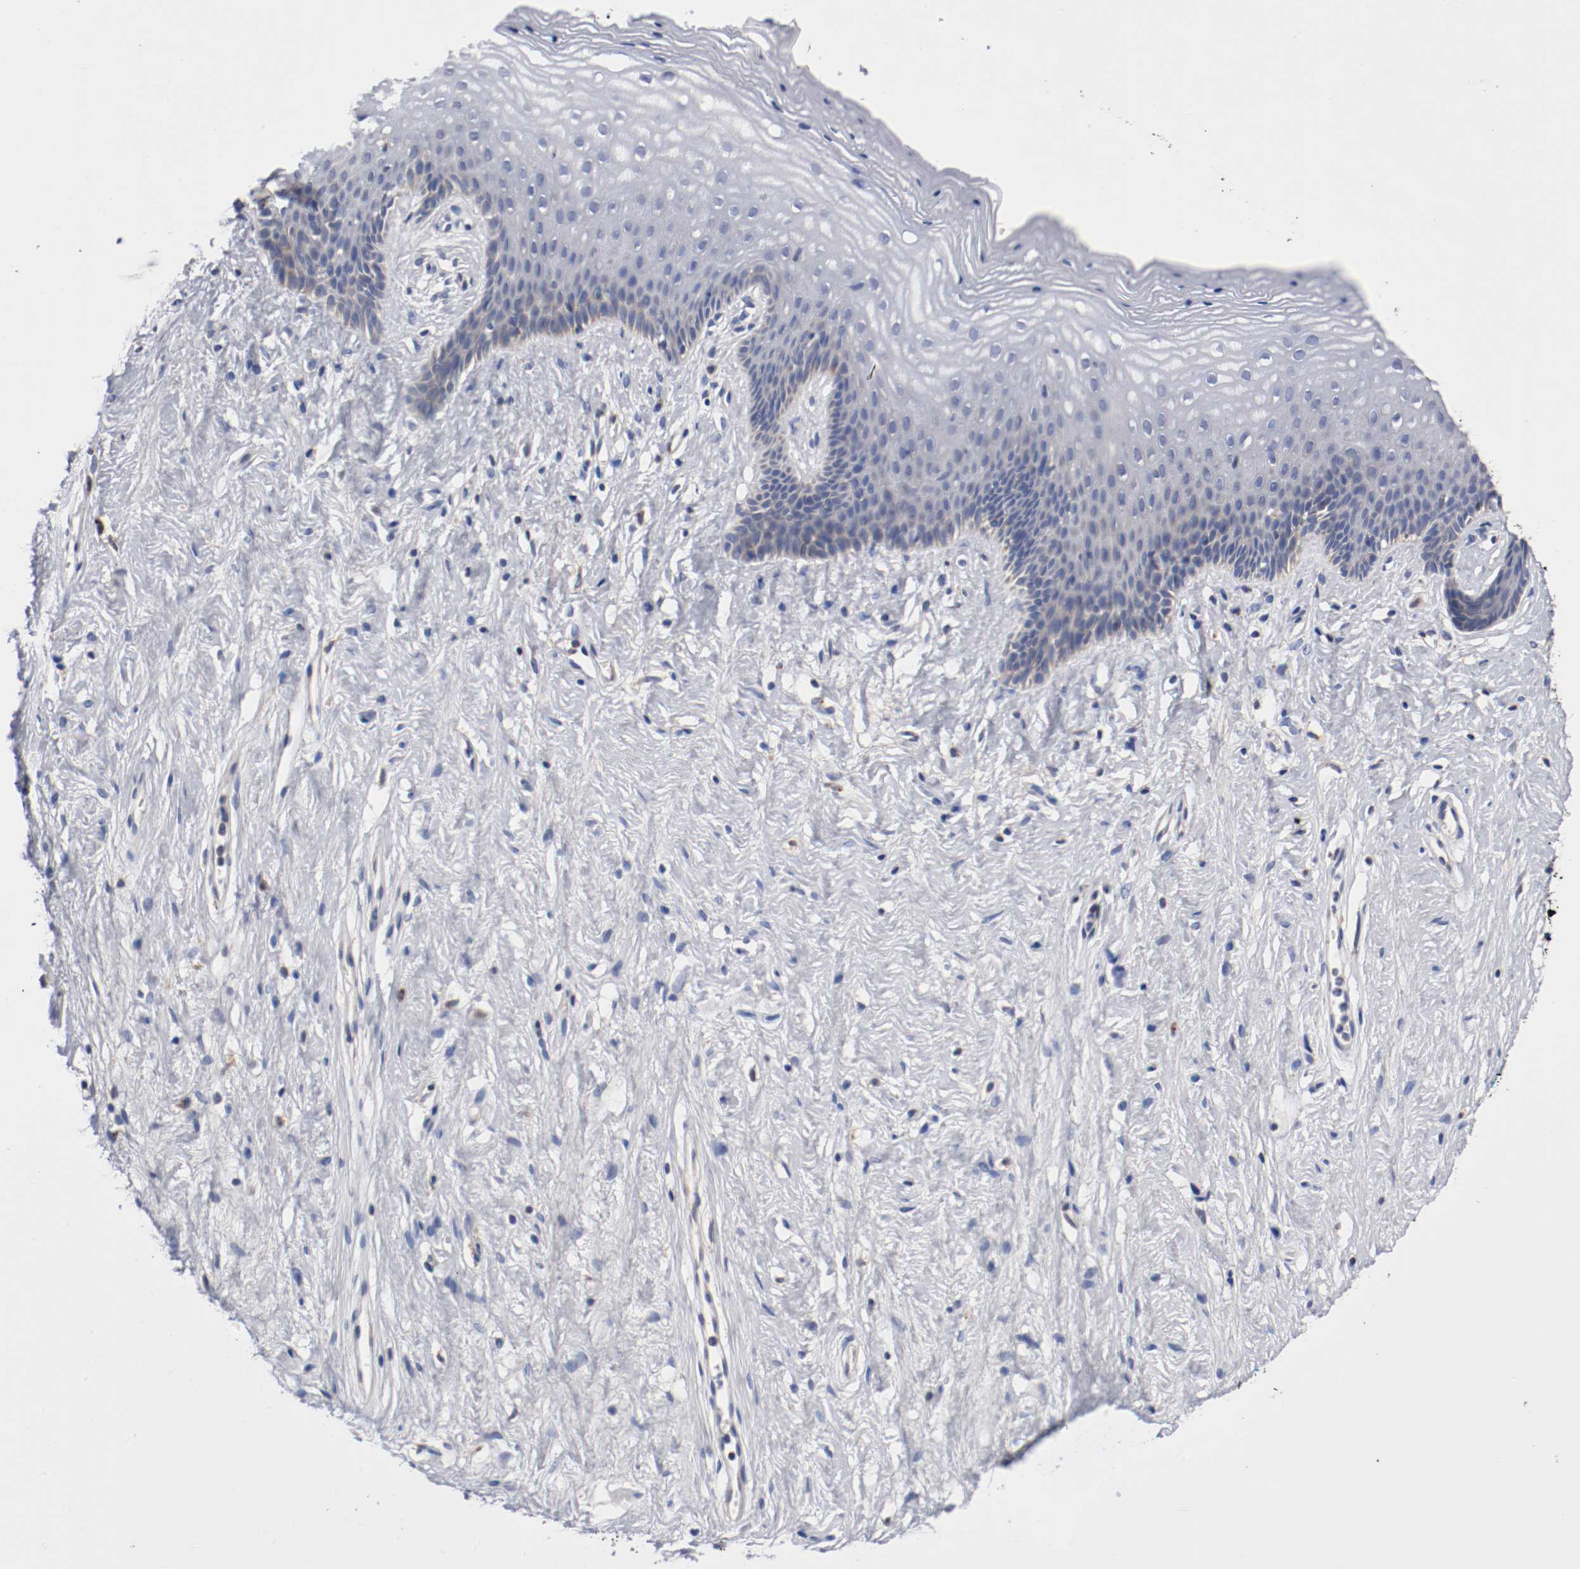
{"staining": {"intensity": "weak", "quantity": "<25%", "location": "cytoplasmic/membranous"}, "tissue": "vagina", "cell_type": "Squamous epithelial cells", "image_type": "normal", "snomed": [{"axis": "morphology", "description": "Normal tissue, NOS"}, {"axis": "topography", "description": "Vagina"}], "caption": "IHC of unremarkable human vagina reveals no positivity in squamous epithelial cells. (Stains: DAB immunohistochemistry (IHC) with hematoxylin counter stain, Microscopy: brightfield microscopy at high magnification).", "gene": "PCSK6", "patient": {"sex": "female", "age": 44}}